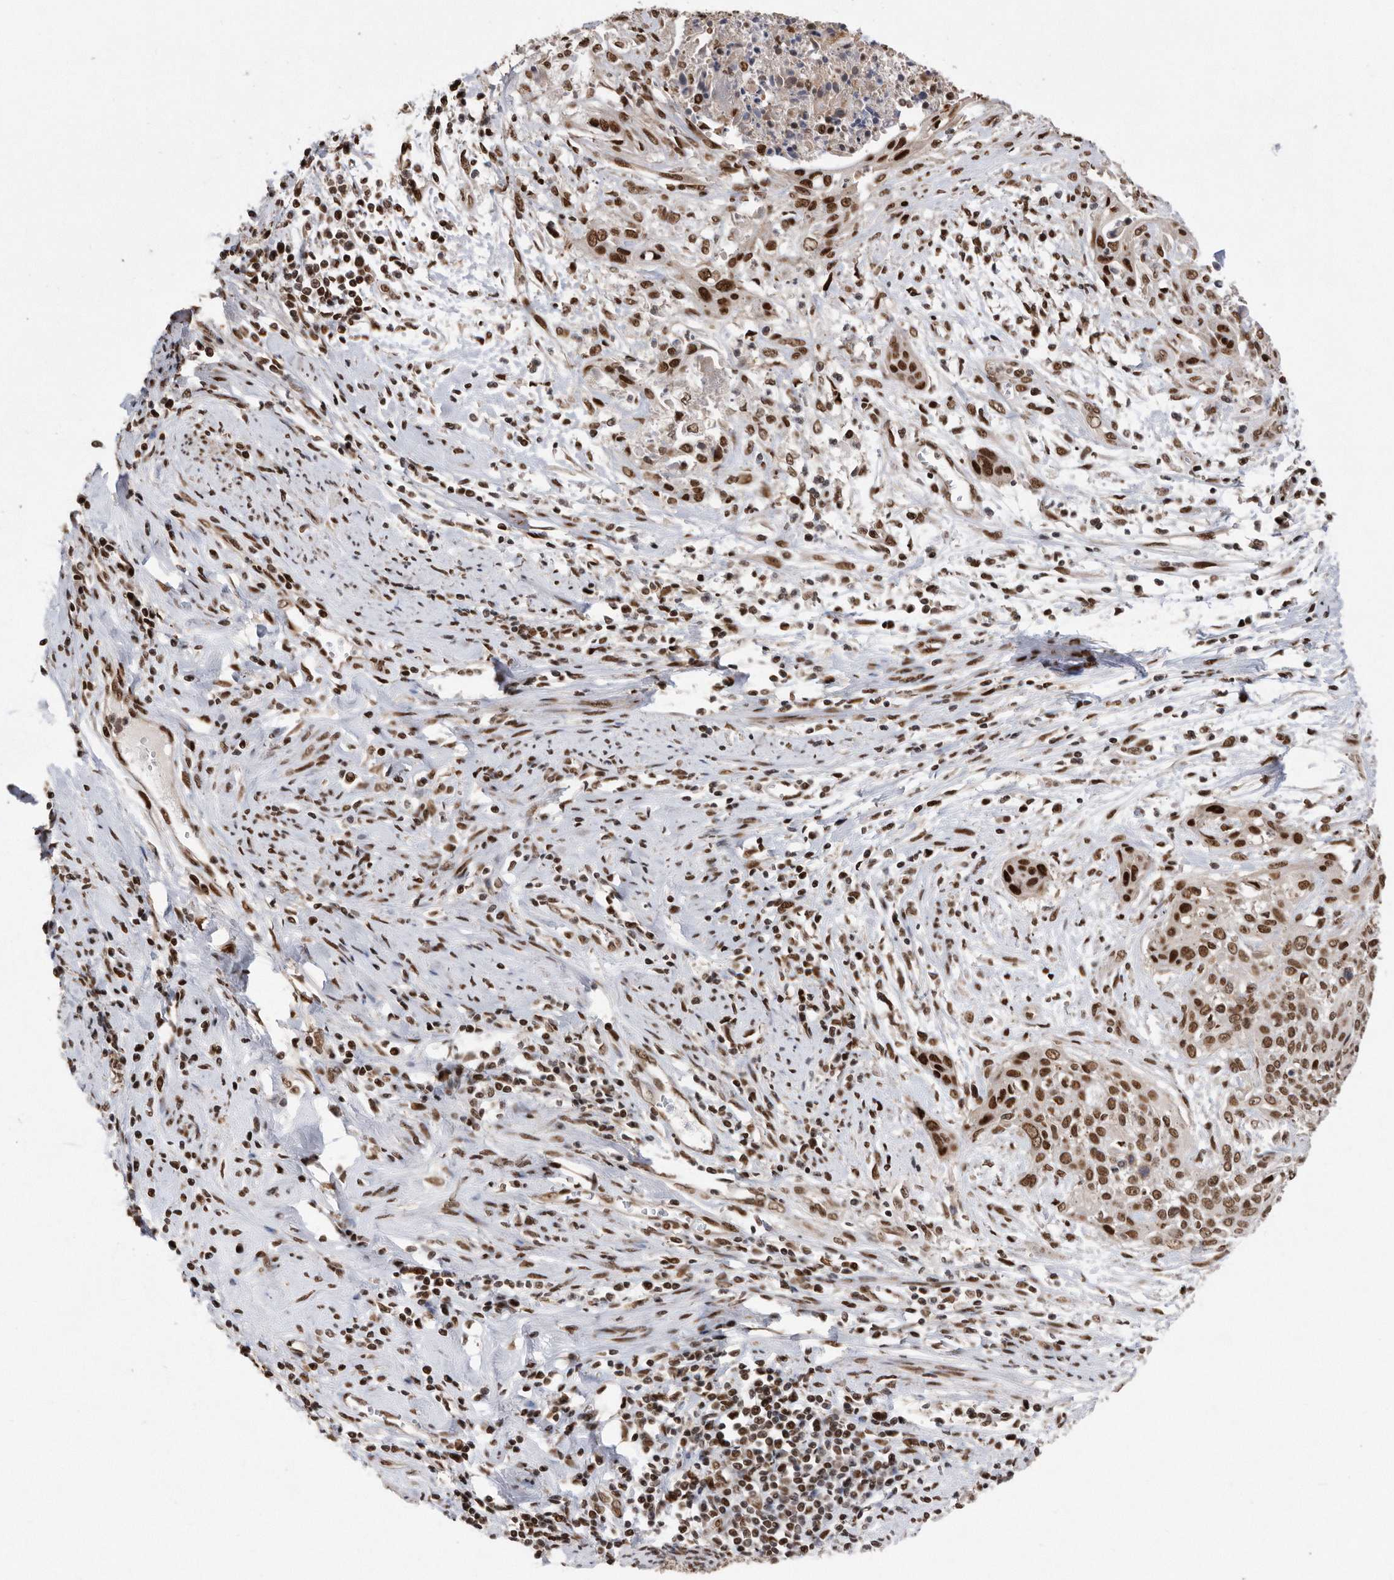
{"staining": {"intensity": "strong", "quantity": ">75%", "location": "nuclear"}, "tissue": "cervical cancer", "cell_type": "Tumor cells", "image_type": "cancer", "snomed": [{"axis": "morphology", "description": "Squamous cell carcinoma, NOS"}, {"axis": "topography", "description": "Cervix"}], "caption": "Human cervical cancer (squamous cell carcinoma) stained with a protein marker reveals strong staining in tumor cells.", "gene": "TDRD3", "patient": {"sex": "female", "age": 55}}